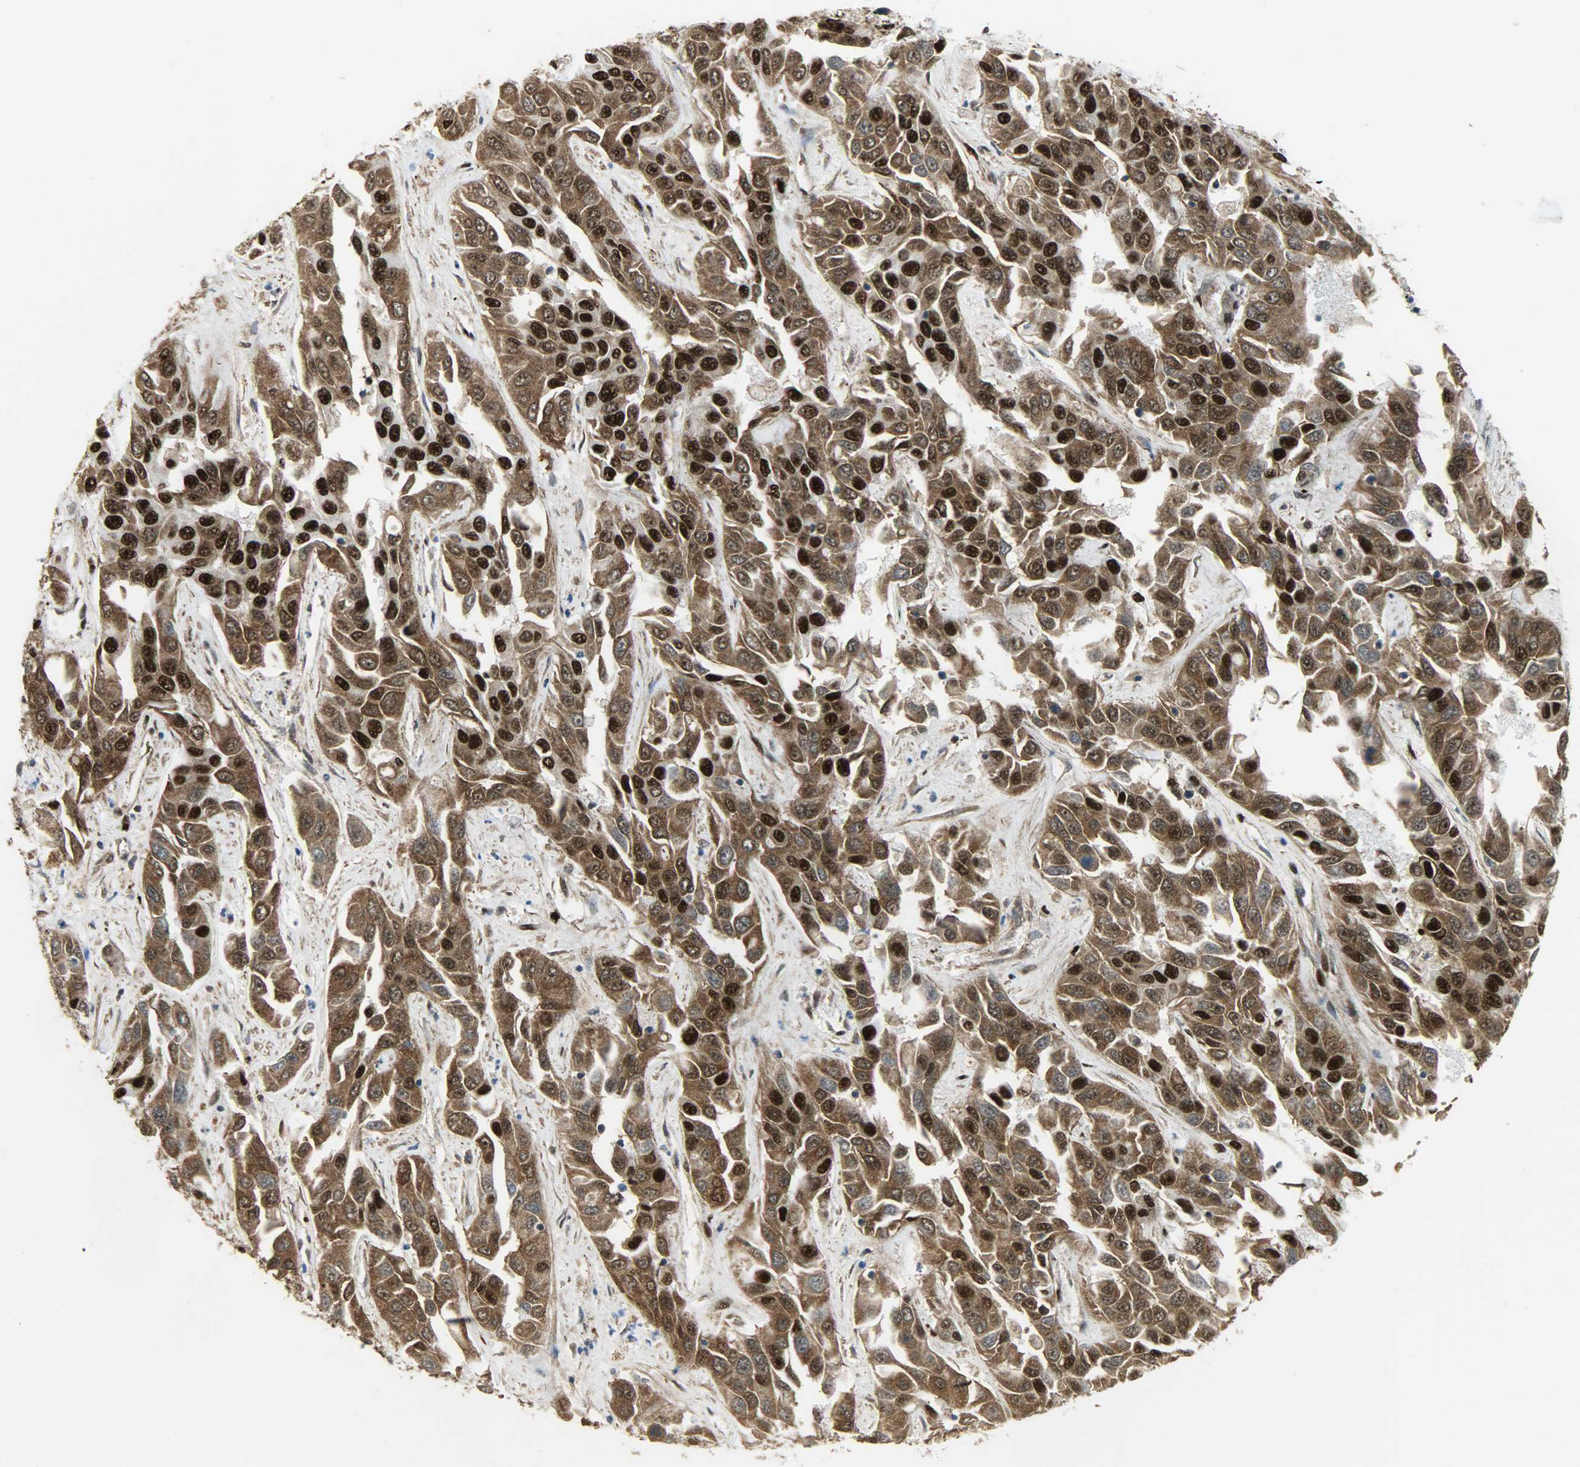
{"staining": {"intensity": "strong", "quantity": ">75%", "location": "cytoplasmic/membranous,nuclear"}, "tissue": "liver cancer", "cell_type": "Tumor cells", "image_type": "cancer", "snomed": [{"axis": "morphology", "description": "Cholangiocarcinoma"}, {"axis": "topography", "description": "Liver"}], "caption": "Protein staining demonstrates strong cytoplasmic/membranous and nuclear staining in approximately >75% of tumor cells in liver cholangiocarcinoma. (DAB (3,3'-diaminobenzidine) = brown stain, brightfield microscopy at high magnification).", "gene": "SSB", "patient": {"sex": "female", "age": 52}}